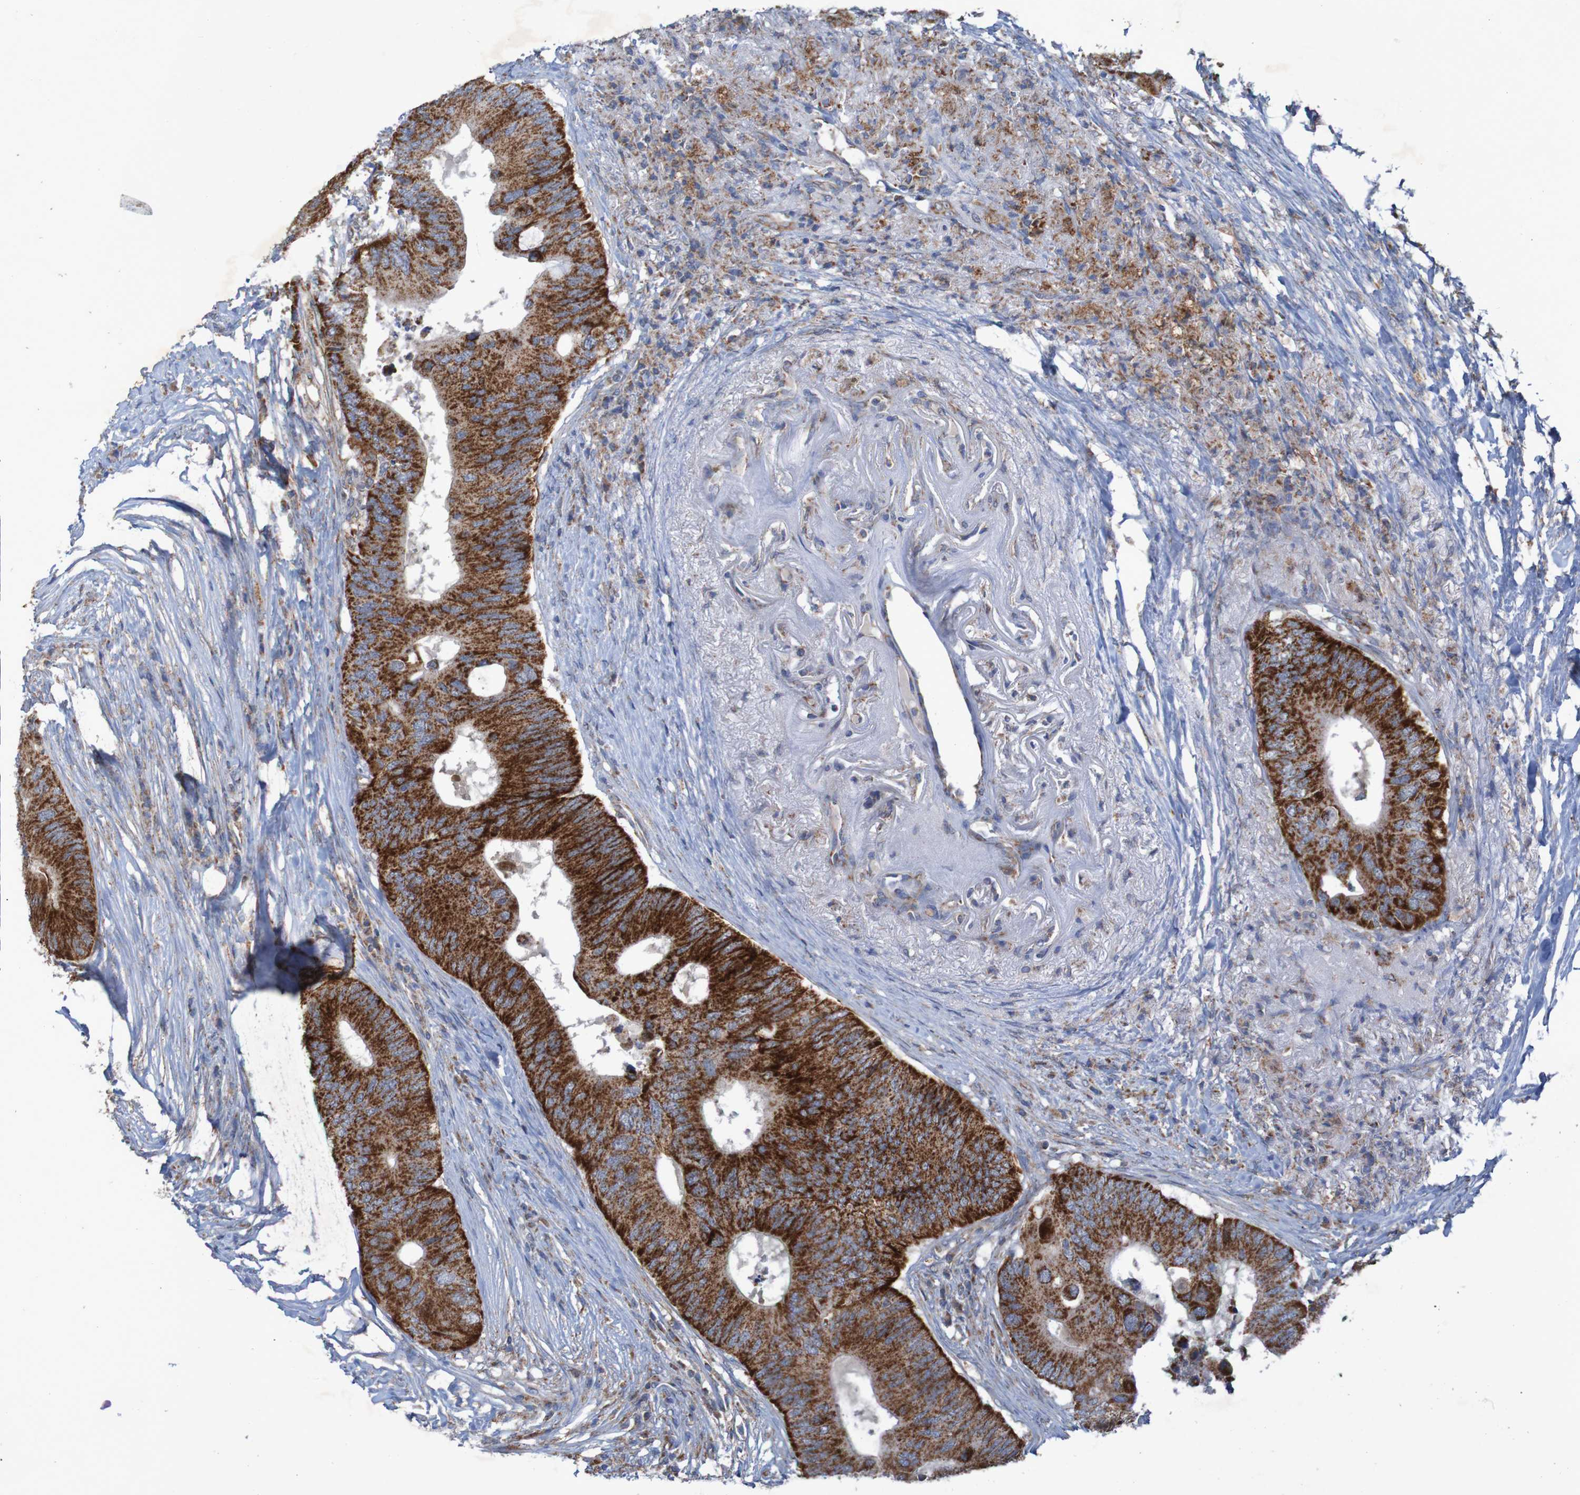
{"staining": {"intensity": "strong", "quantity": ">75%", "location": "cytoplasmic/membranous"}, "tissue": "colorectal cancer", "cell_type": "Tumor cells", "image_type": "cancer", "snomed": [{"axis": "morphology", "description": "Adenocarcinoma, NOS"}, {"axis": "topography", "description": "Colon"}], "caption": "Human colorectal cancer stained with a brown dye reveals strong cytoplasmic/membranous positive expression in approximately >75% of tumor cells.", "gene": "CCDC51", "patient": {"sex": "male", "age": 71}}